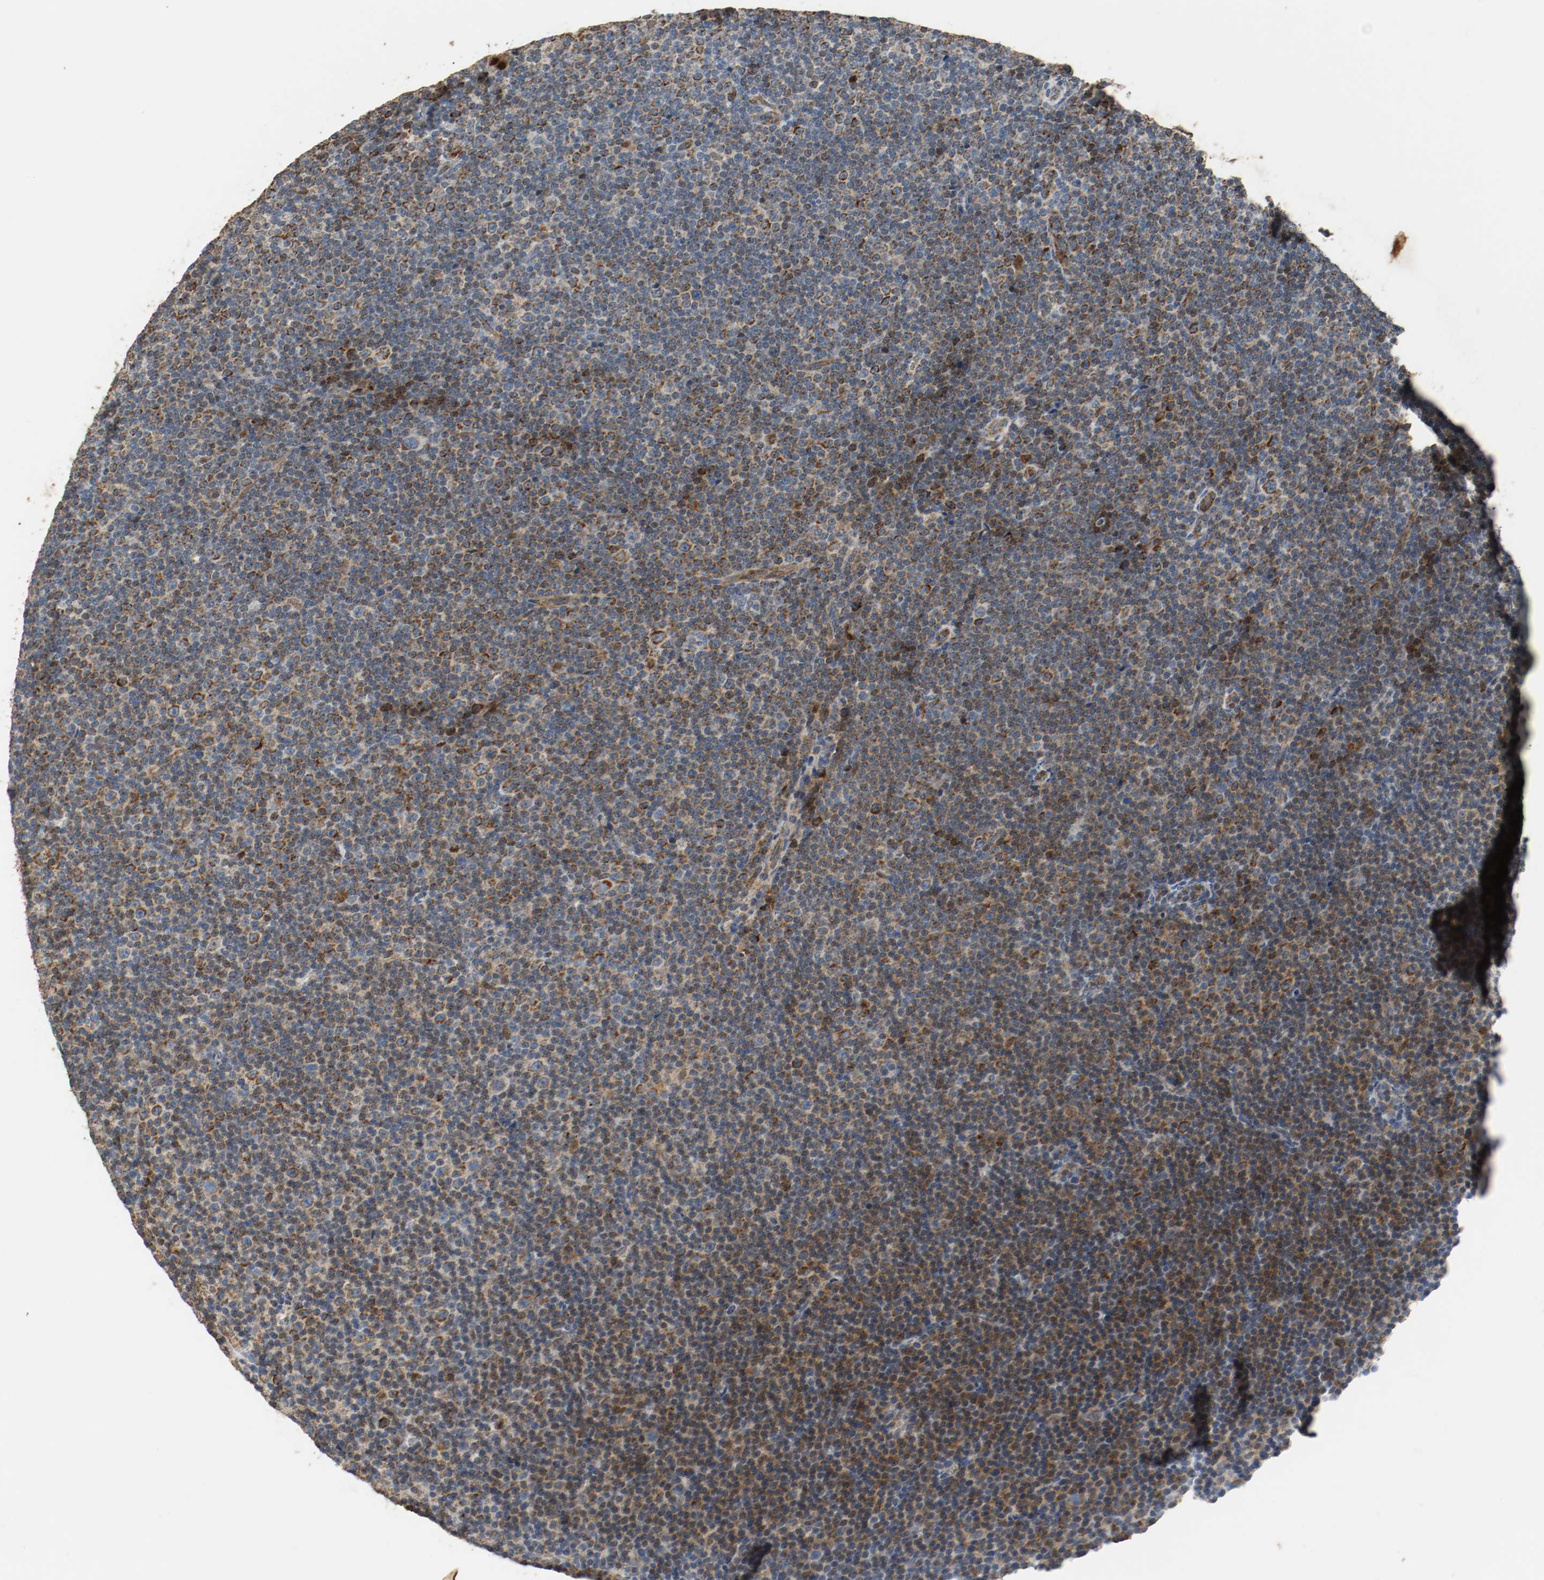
{"staining": {"intensity": "strong", "quantity": "25%-75%", "location": "cytoplasmic/membranous"}, "tissue": "lymphoma", "cell_type": "Tumor cells", "image_type": "cancer", "snomed": [{"axis": "morphology", "description": "Malignant lymphoma, non-Hodgkin's type, Low grade"}, {"axis": "topography", "description": "Lymph node"}], "caption": "DAB immunohistochemical staining of malignant lymphoma, non-Hodgkin's type (low-grade) reveals strong cytoplasmic/membranous protein positivity in approximately 25%-75% of tumor cells. (Brightfield microscopy of DAB IHC at high magnification).", "gene": "ALDH4A1", "patient": {"sex": "female", "age": 67}}